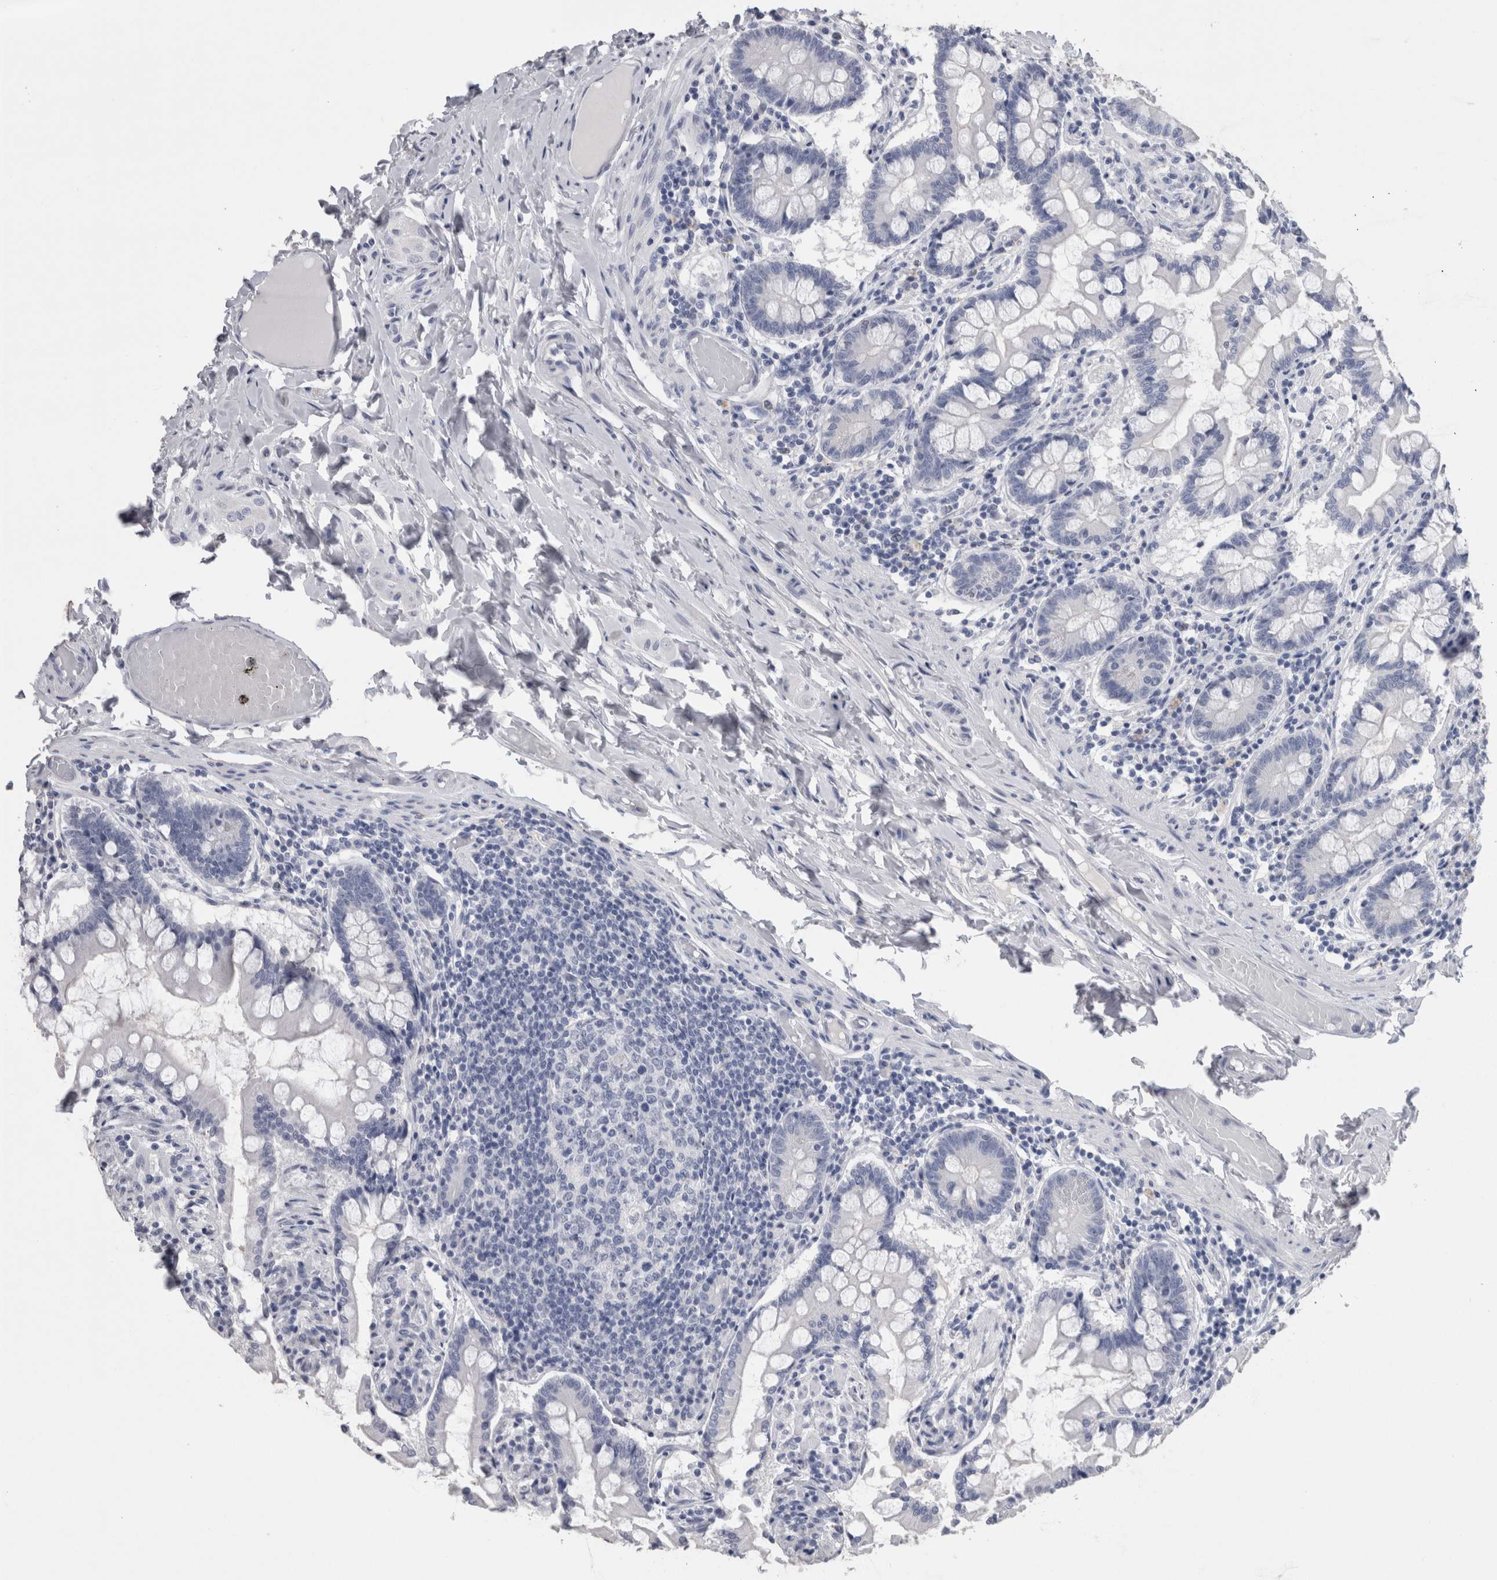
{"staining": {"intensity": "negative", "quantity": "none", "location": "none"}, "tissue": "small intestine", "cell_type": "Glandular cells", "image_type": "normal", "snomed": [{"axis": "morphology", "description": "Normal tissue, NOS"}, {"axis": "topography", "description": "Small intestine"}], "caption": "Immunohistochemical staining of benign small intestine demonstrates no significant expression in glandular cells.", "gene": "CA8", "patient": {"sex": "male", "age": 41}}